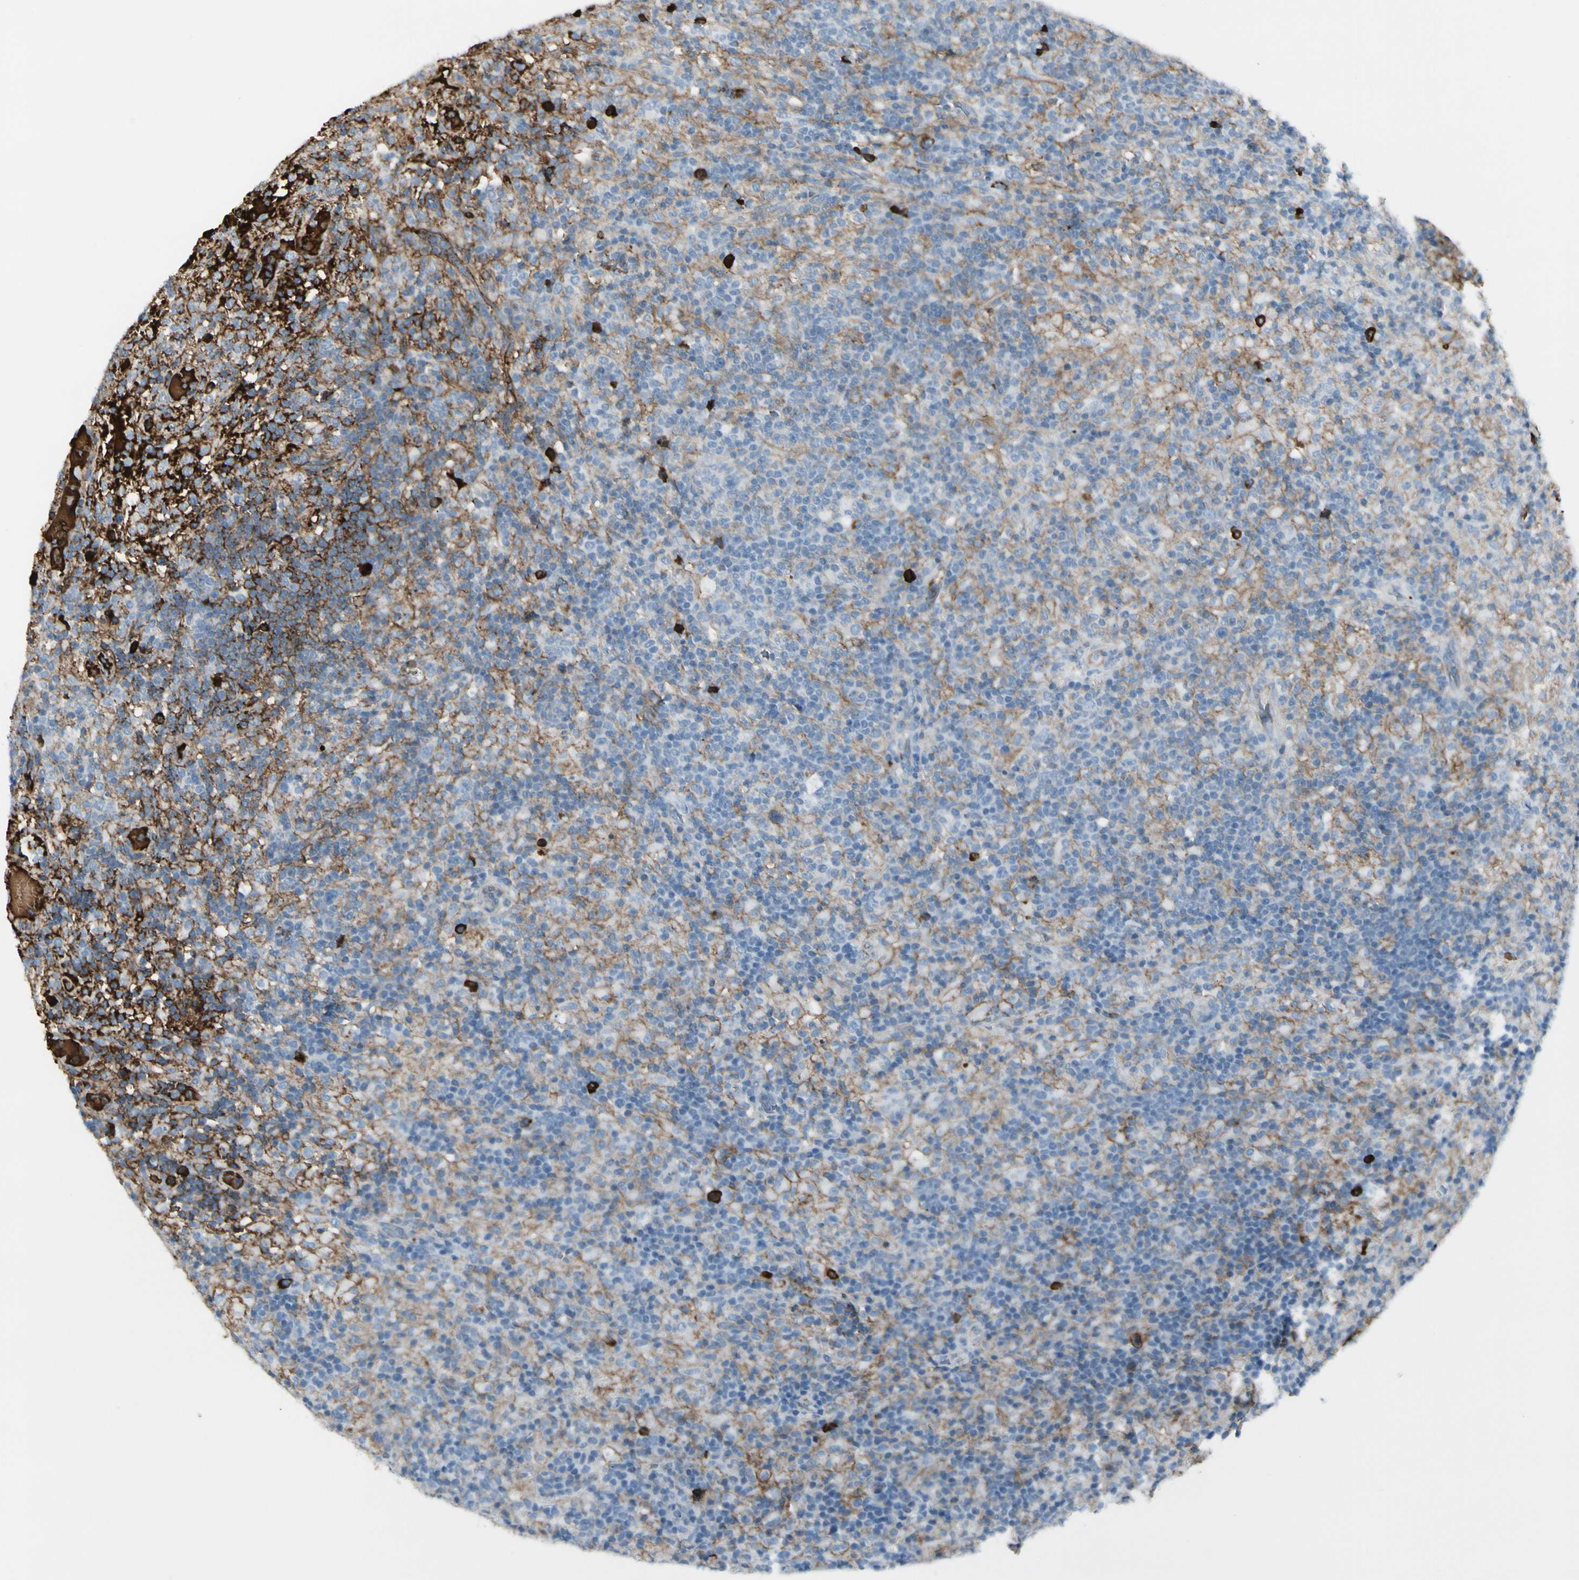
{"staining": {"intensity": "moderate", "quantity": "25%-75%", "location": "cytoplasmic/membranous"}, "tissue": "lymphoma", "cell_type": "Tumor cells", "image_type": "cancer", "snomed": [{"axis": "morphology", "description": "Hodgkin's disease, NOS"}, {"axis": "topography", "description": "Lymph node"}], "caption": "Human lymphoma stained for a protein (brown) reveals moderate cytoplasmic/membranous positive staining in approximately 25%-75% of tumor cells.", "gene": "IGHG1", "patient": {"sex": "male", "age": 70}}